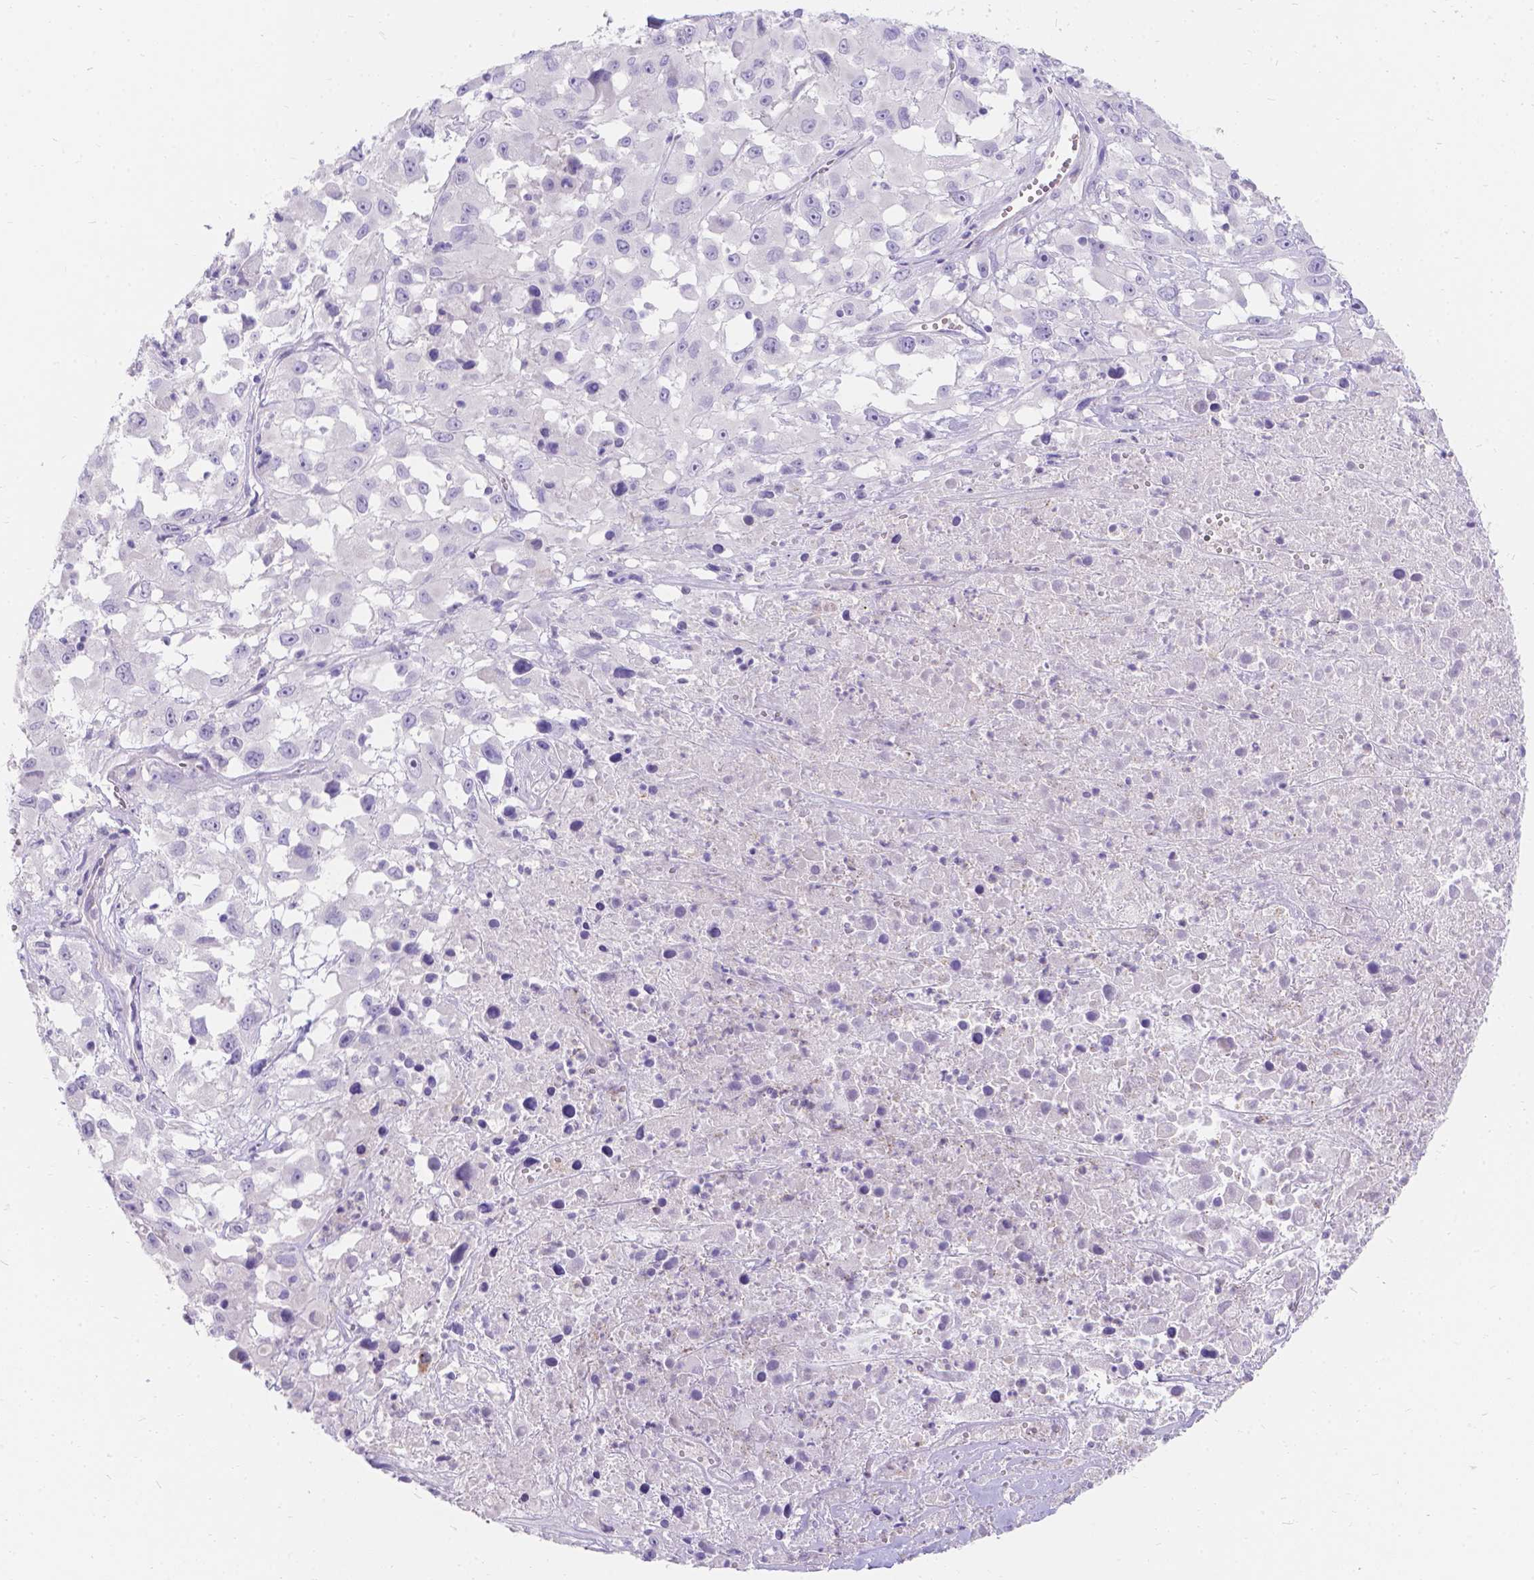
{"staining": {"intensity": "negative", "quantity": "none", "location": "none"}, "tissue": "melanoma", "cell_type": "Tumor cells", "image_type": "cancer", "snomed": [{"axis": "morphology", "description": "Malignant melanoma, Metastatic site"}, {"axis": "topography", "description": "Soft tissue"}], "caption": "Immunohistochemistry of human malignant melanoma (metastatic site) displays no staining in tumor cells. (DAB (3,3'-diaminobenzidine) IHC visualized using brightfield microscopy, high magnification).", "gene": "GNRHR", "patient": {"sex": "male", "age": 50}}